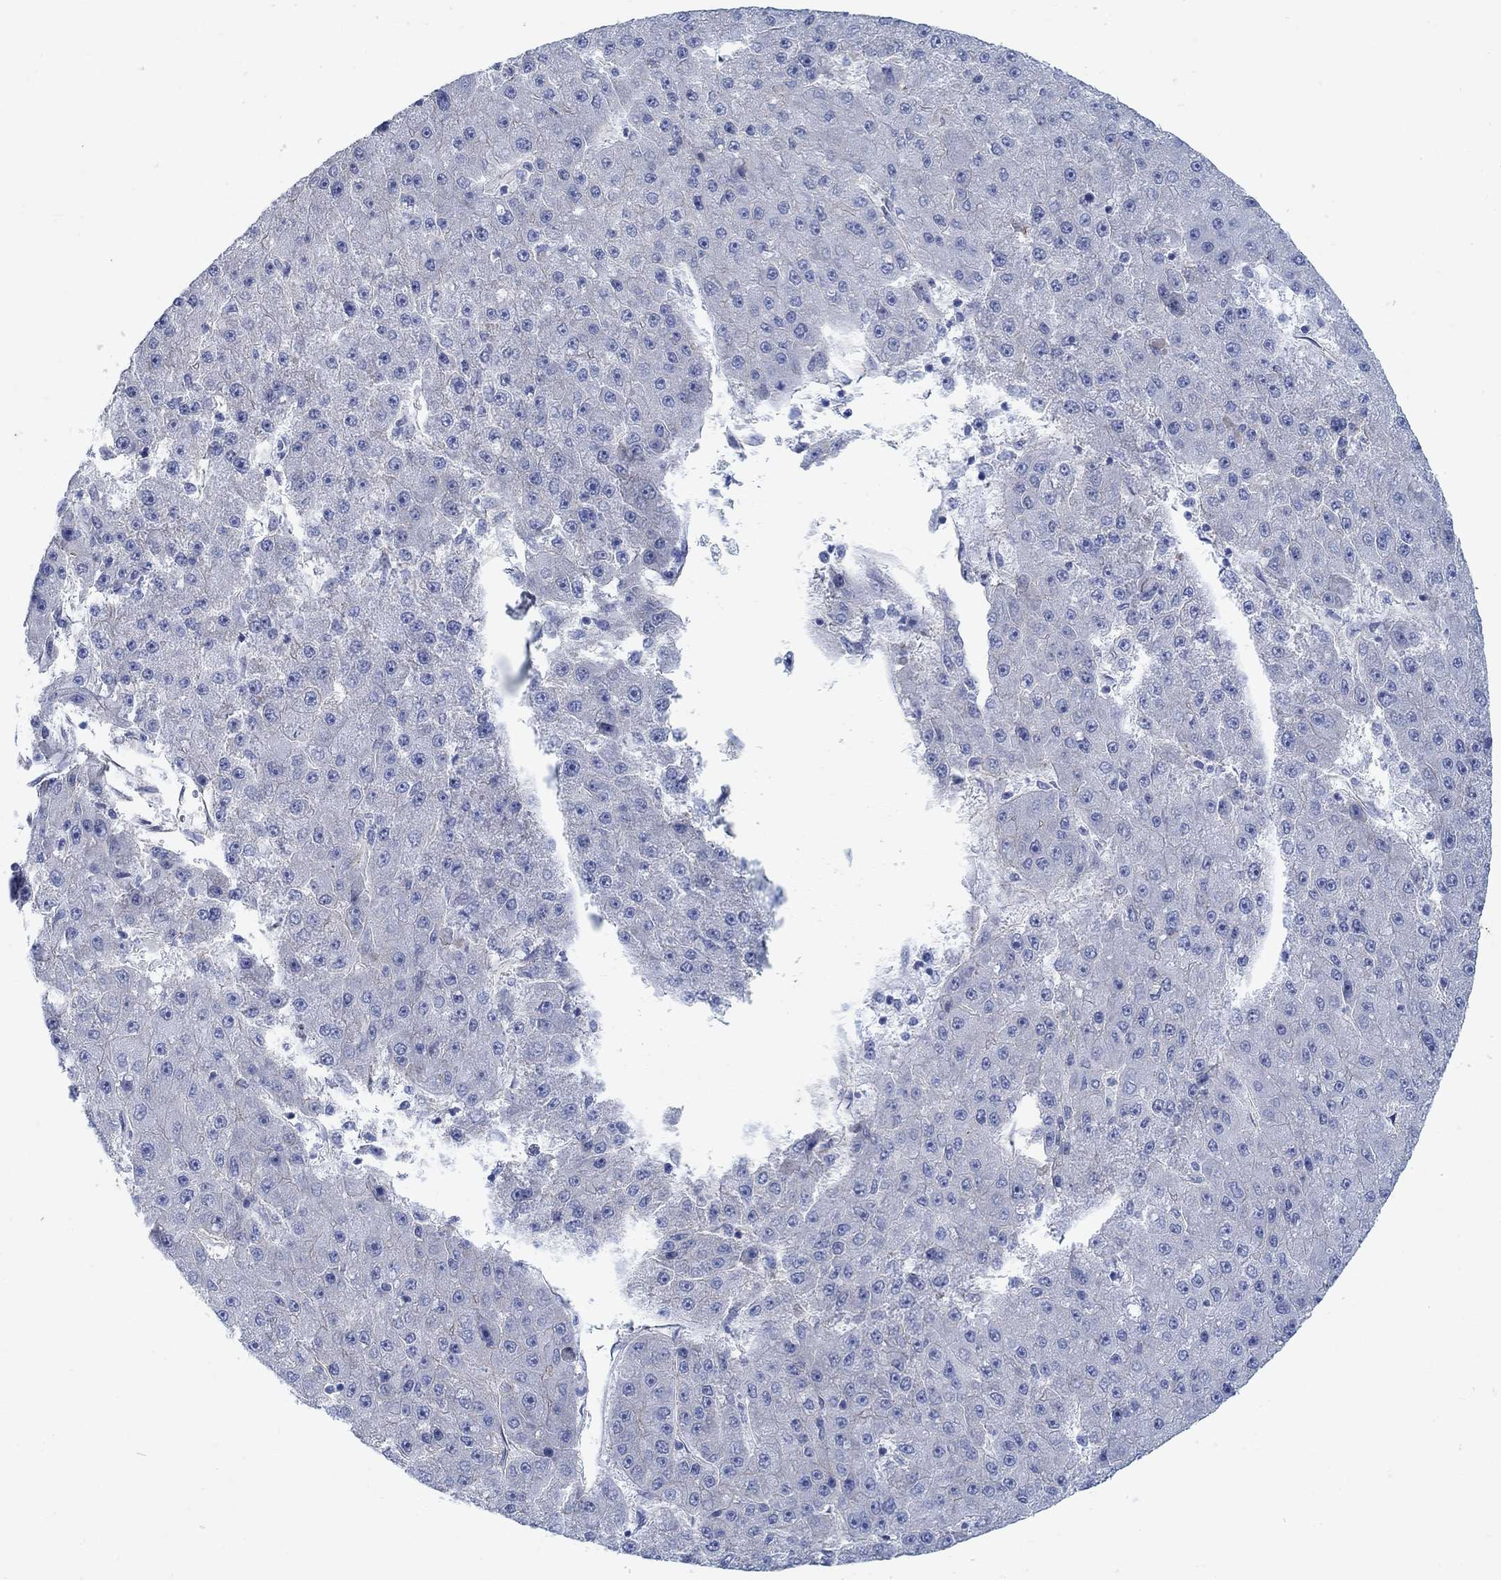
{"staining": {"intensity": "negative", "quantity": "none", "location": "none"}, "tissue": "liver cancer", "cell_type": "Tumor cells", "image_type": "cancer", "snomed": [{"axis": "morphology", "description": "Carcinoma, Hepatocellular, NOS"}, {"axis": "topography", "description": "Liver"}], "caption": "This micrograph is of liver cancer (hepatocellular carcinoma) stained with immunohistochemistry (IHC) to label a protein in brown with the nuclei are counter-stained blue. There is no positivity in tumor cells.", "gene": "TMEM198", "patient": {"sex": "male", "age": 67}}